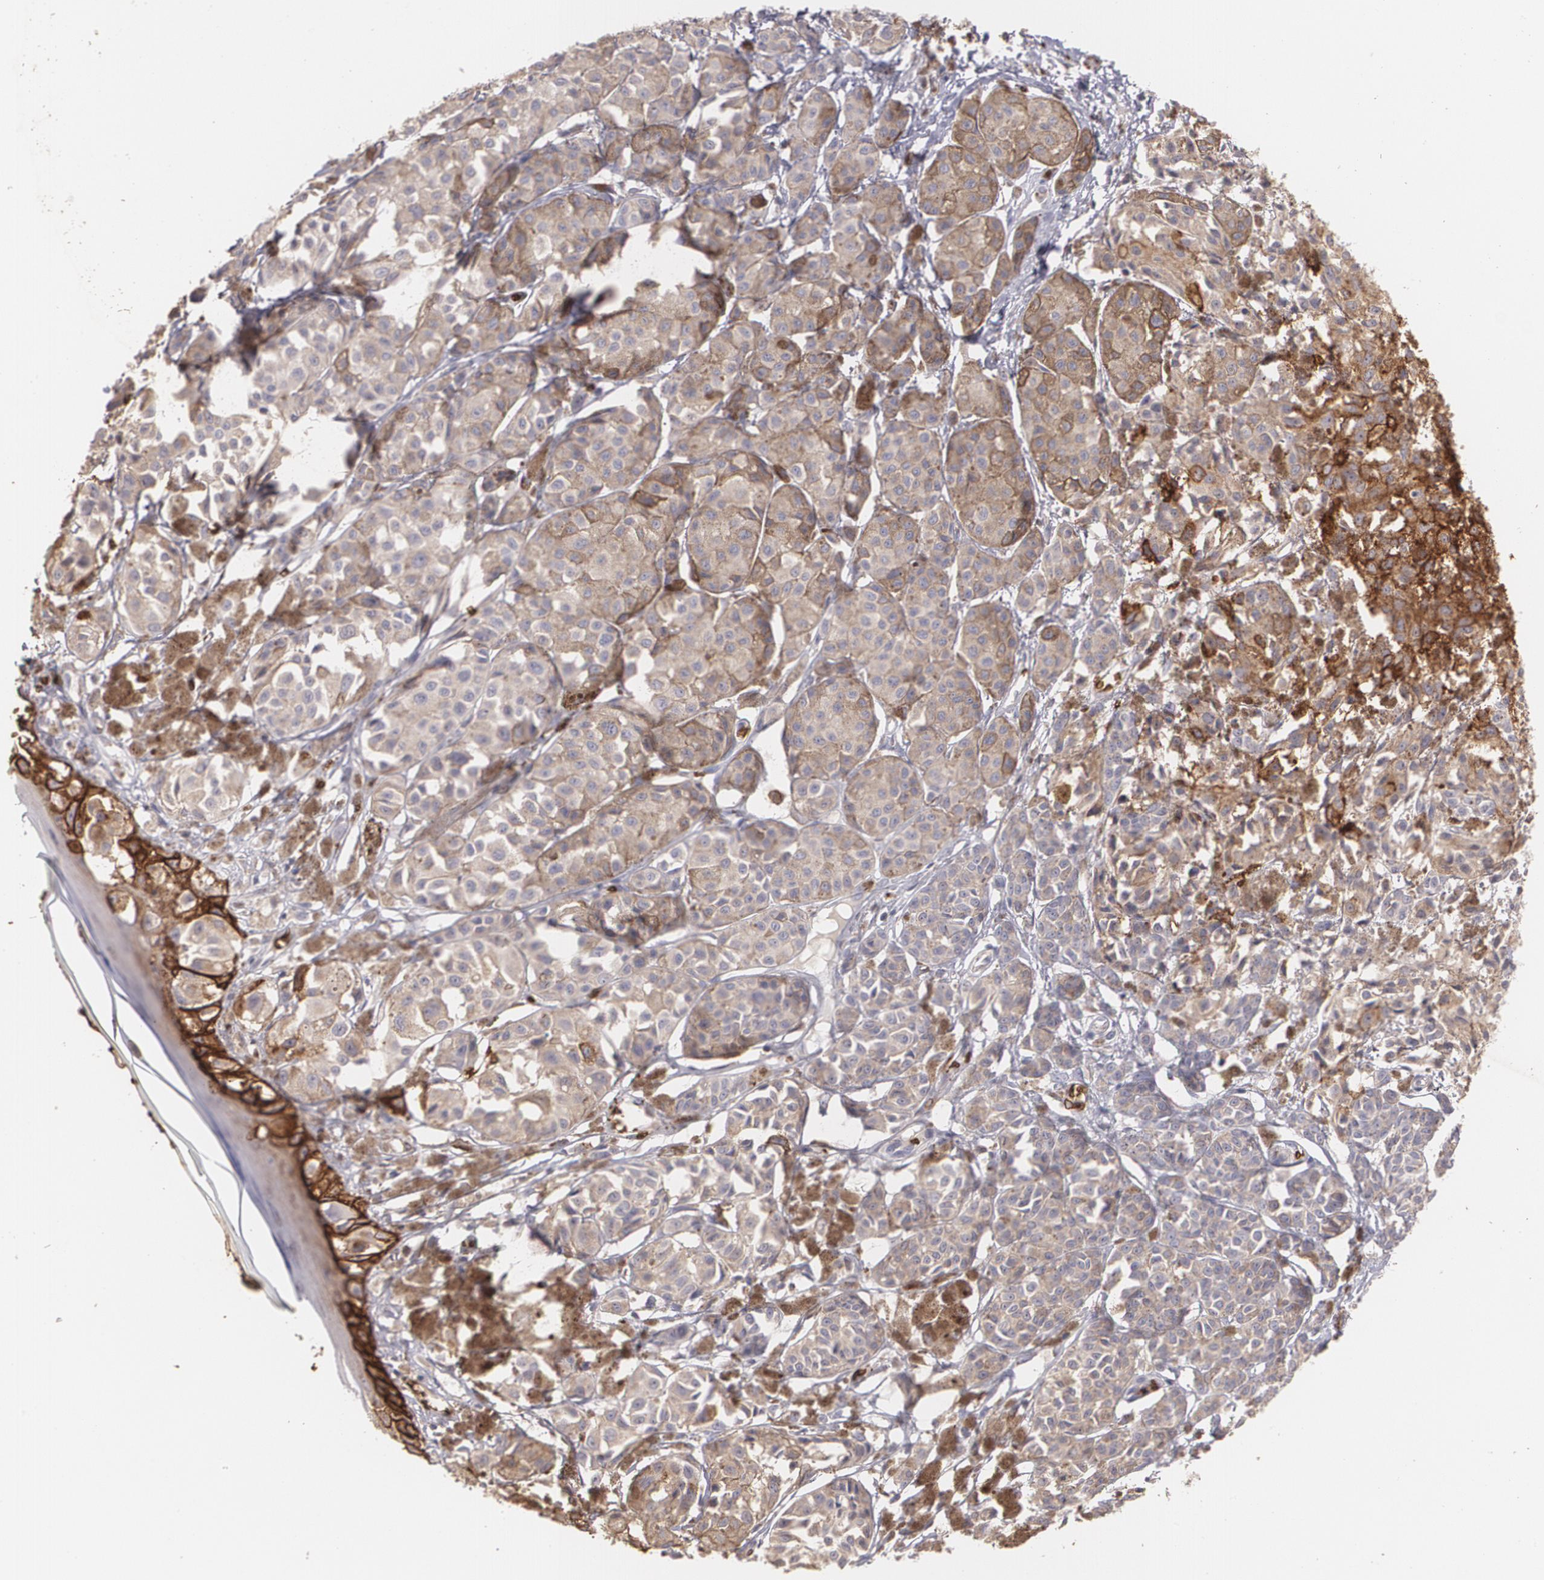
{"staining": {"intensity": "weak", "quantity": ">75%", "location": "cytoplasmic/membranous"}, "tissue": "melanoma", "cell_type": "Tumor cells", "image_type": "cancer", "snomed": [{"axis": "morphology", "description": "Malignant melanoma, NOS"}, {"axis": "topography", "description": "Skin"}], "caption": "Tumor cells reveal low levels of weak cytoplasmic/membranous positivity in approximately >75% of cells in human malignant melanoma.", "gene": "SLC2A1", "patient": {"sex": "female", "age": 77}}